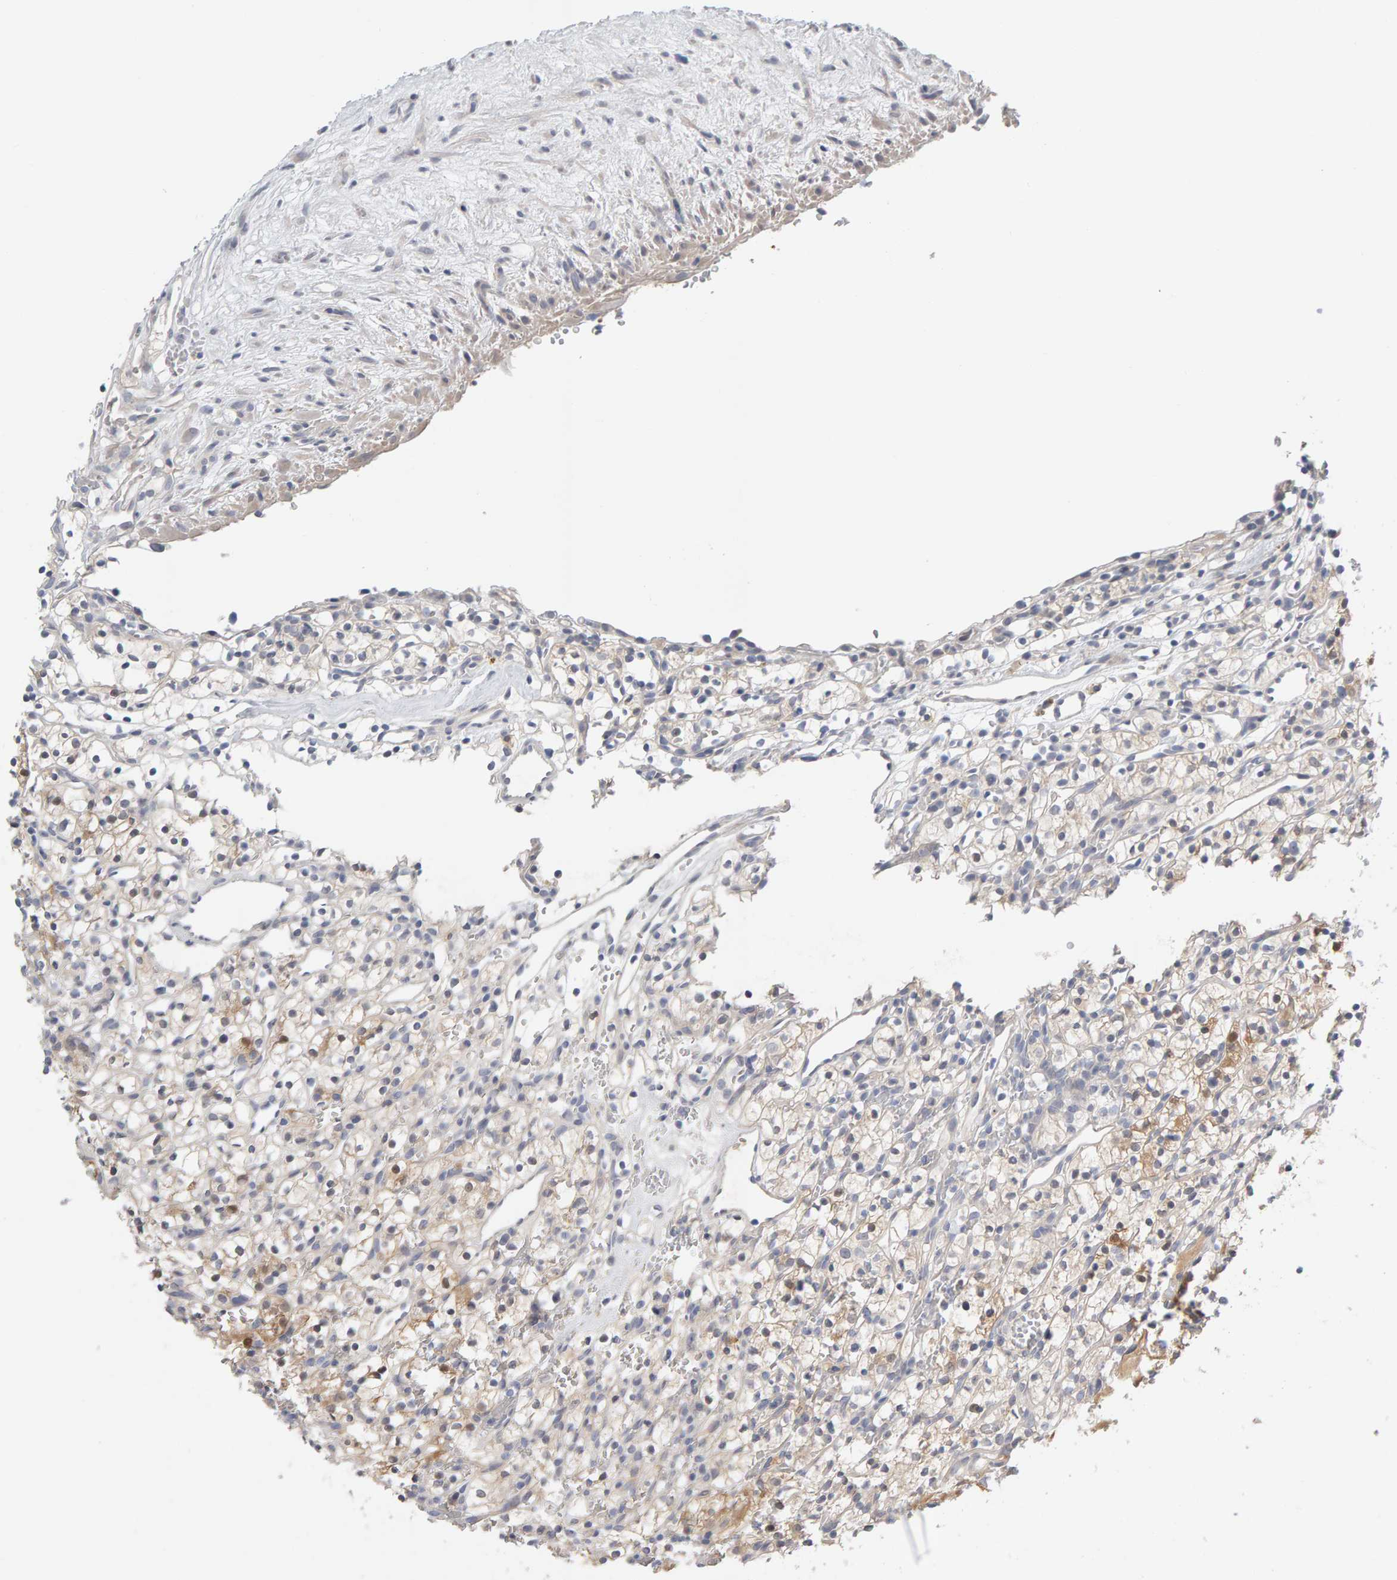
{"staining": {"intensity": "moderate", "quantity": "<25%", "location": "cytoplasmic/membranous"}, "tissue": "renal cancer", "cell_type": "Tumor cells", "image_type": "cancer", "snomed": [{"axis": "morphology", "description": "Adenocarcinoma, NOS"}, {"axis": "topography", "description": "Kidney"}], "caption": "This image reveals renal adenocarcinoma stained with IHC to label a protein in brown. The cytoplasmic/membranous of tumor cells show moderate positivity for the protein. Nuclei are counter-stained blue.", "gene": "GFUS", "patient": {"sex": "female", "age": 57}}